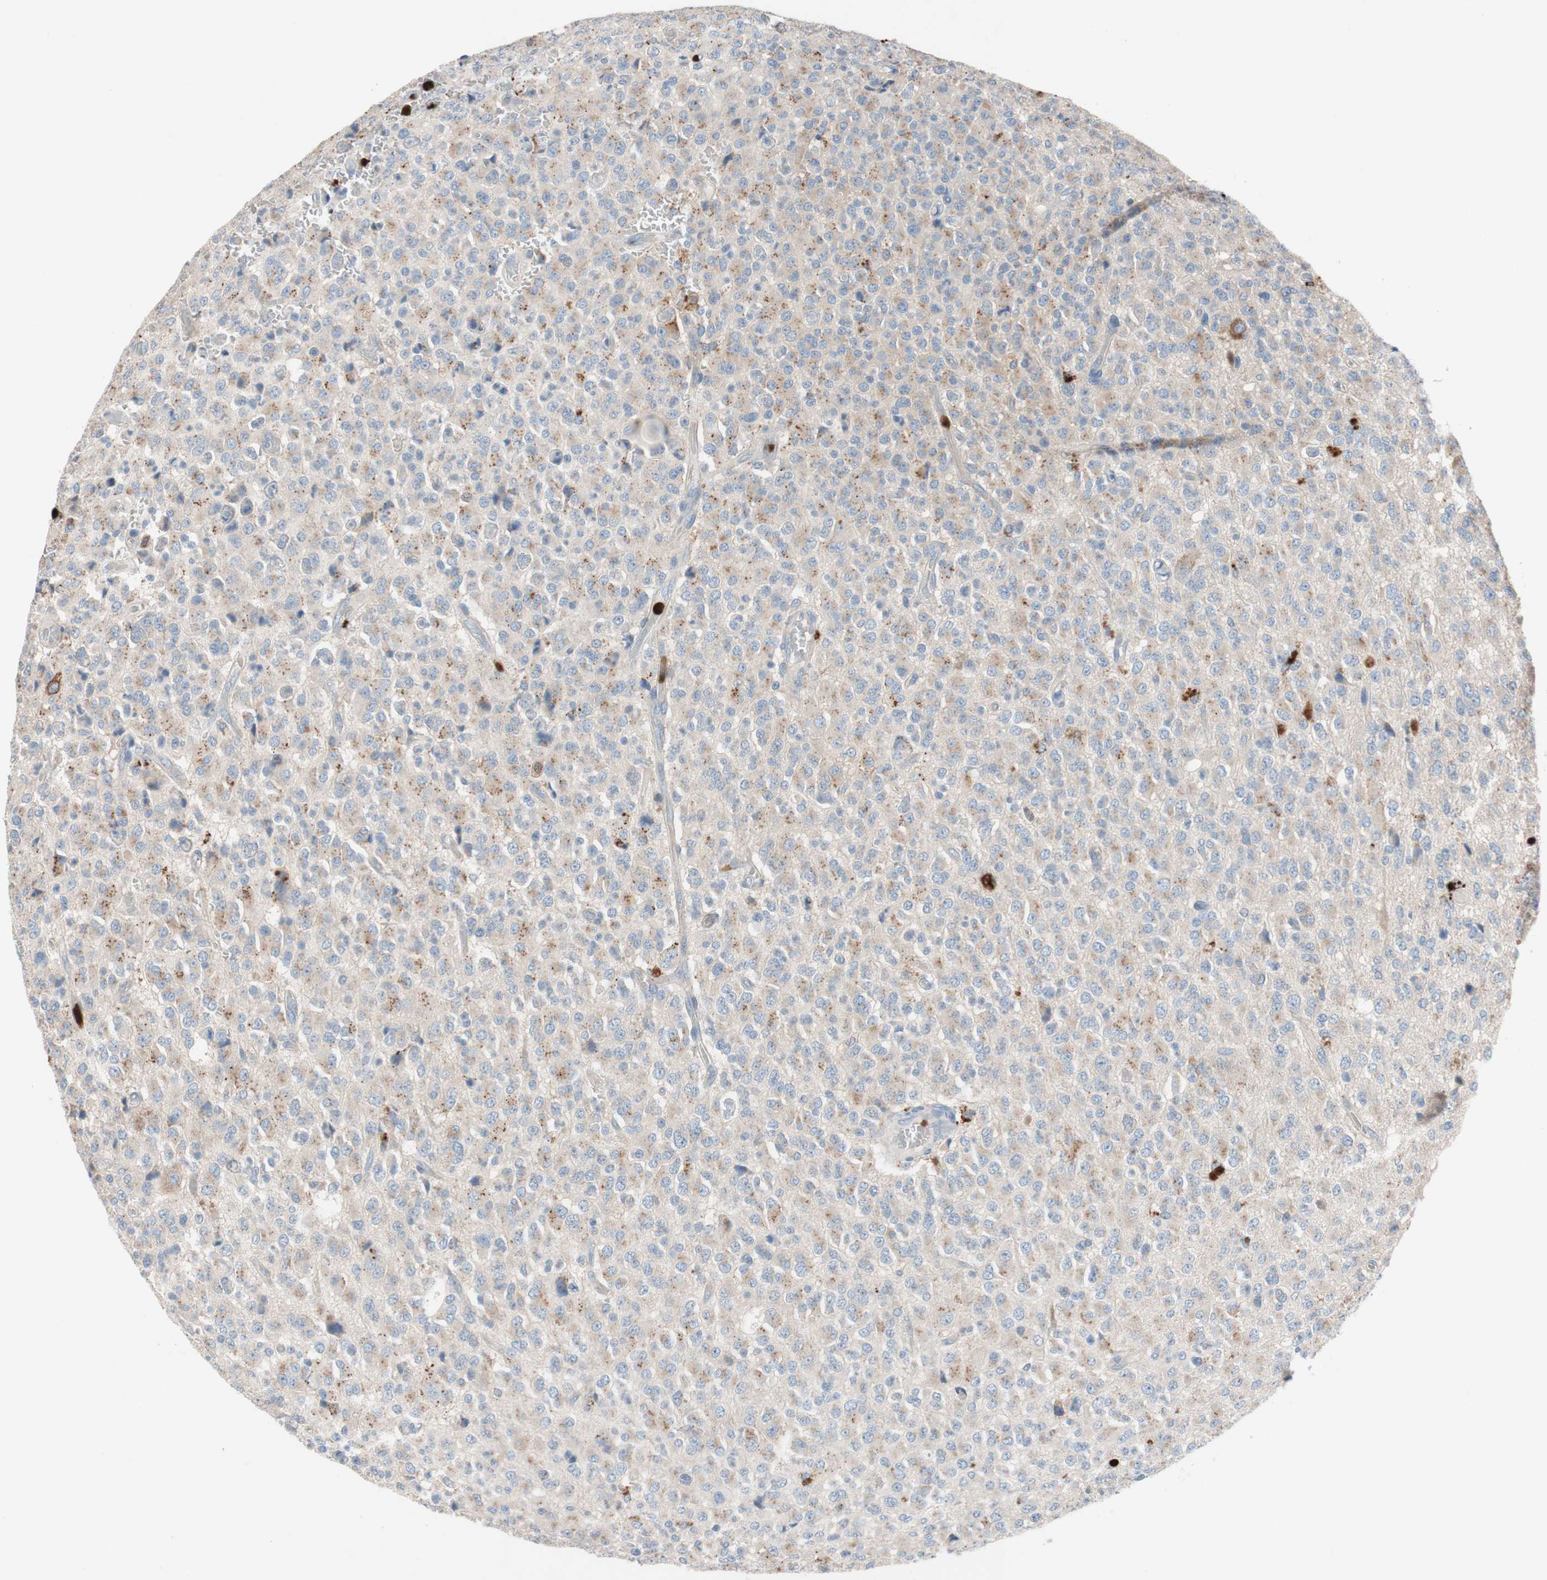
{"staining": {"intensity": "weak", "quantity": "25%-75%", "location": "cytoplasmic/membranous"}, "tissue": "glioma", "cell_type": "Tumor cells", "image_type": "cancer", "snomed": [{"axis": "morphology", "description": "Glioma, malignant, High grade"}, {"axis": "topography", "description": "pancreas cauda"}], "caption": "Glioma tissue displays weak cytoplasmic/membranous expression in approximately 25%-75% of tumor cells, visualized by immunohistochemistry.", "gene": "CLEC4D", "patient": {"sex": "male", "age": 60}}